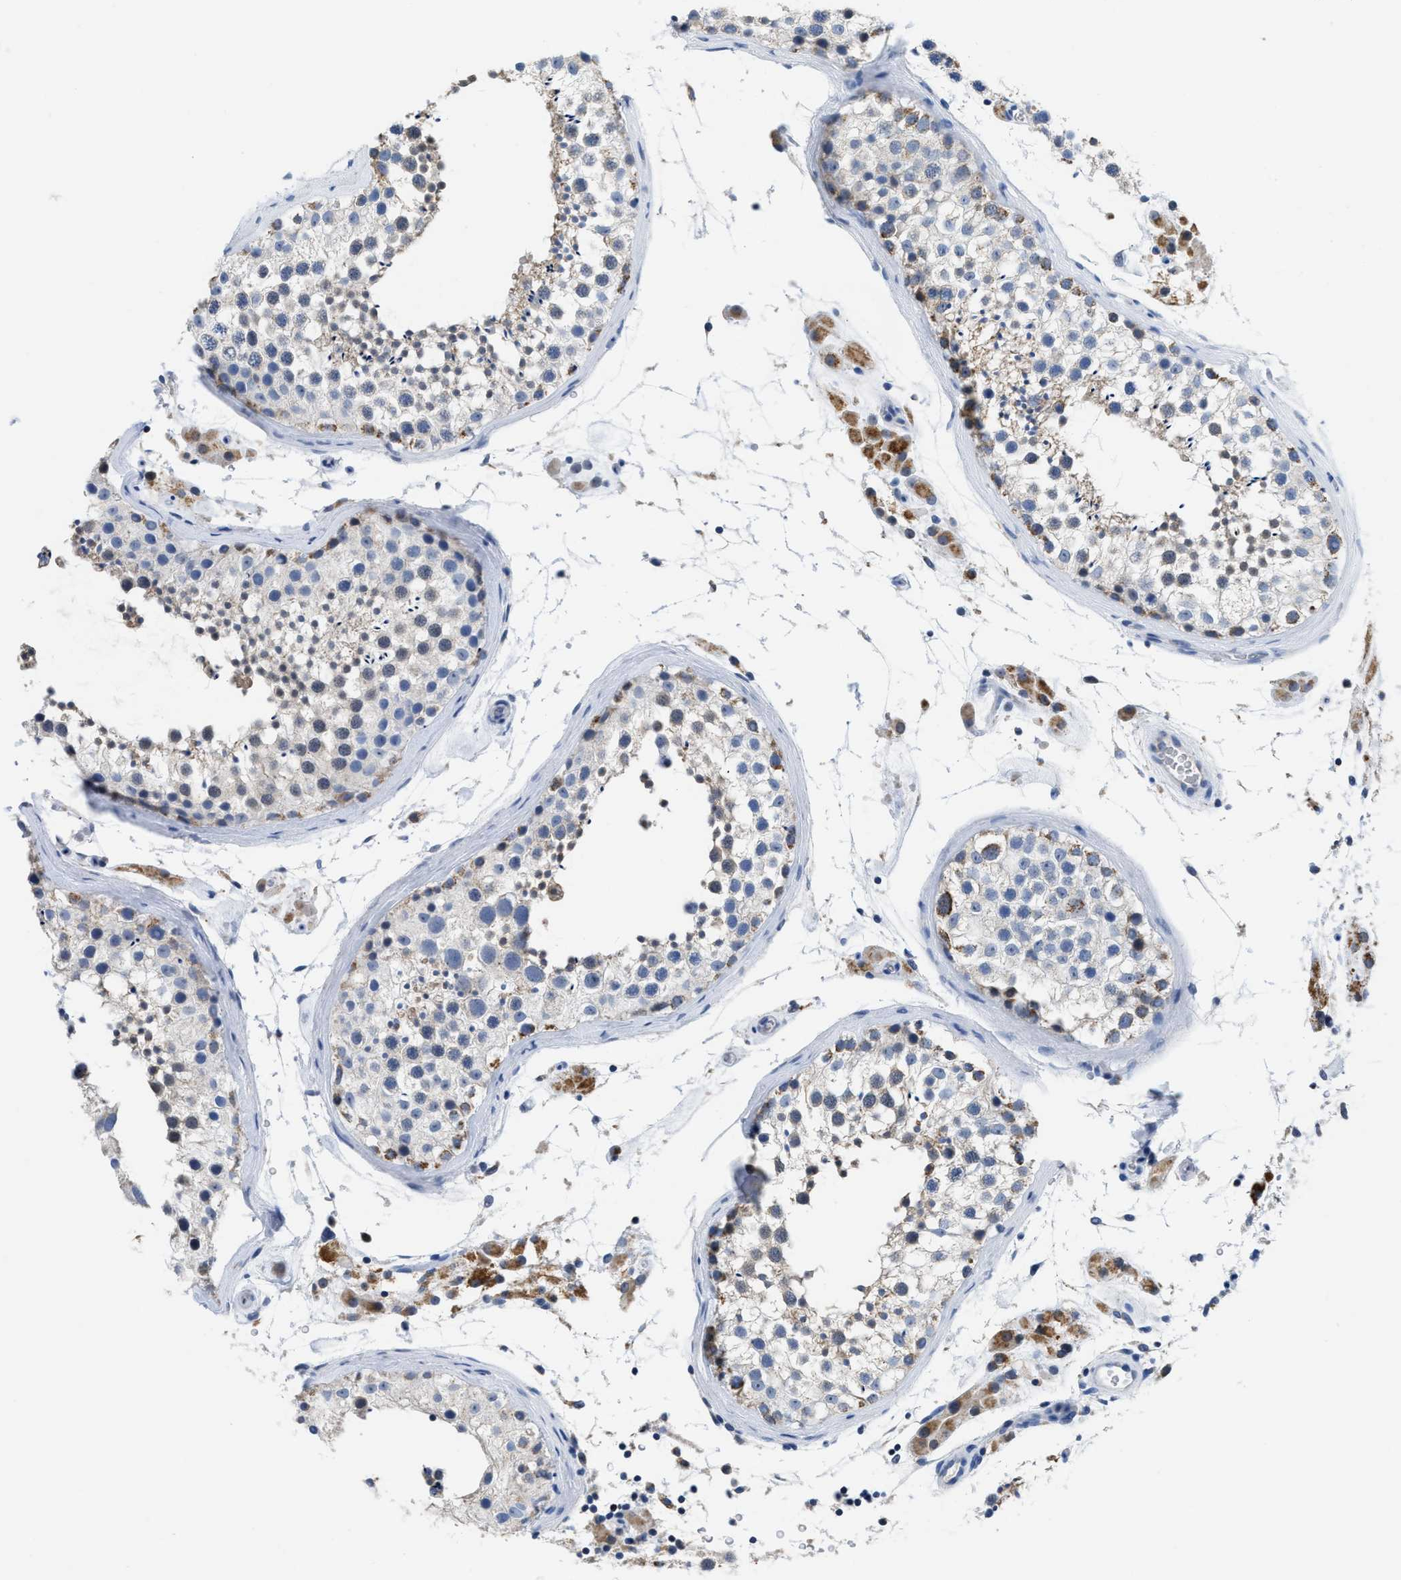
{"staining": {"intensity": "moderate", "quantity": "25%-75%", "location": "cytoplasmic/membranous"}, "tissue": "testis", "cell_type": "Cells in seminiferous ducts", "image_type": "normal", "snomed": [{"axis": "morphology", "description": "Normal tissue, NOS"}, {"axis": "topography", "description": "Testis"}], "caption": "Protein staining exhibits moderate cytoplasmic/membranous expression in approximately 25%-75% of cells in seminiferous ducts in normal testis. (DAB (3,3'-diaminobenzidine) = brown stain, brightfield microscopy at high magnification).", "gene": "ETFA", "patient": {"sex": "male", "age": 46}}